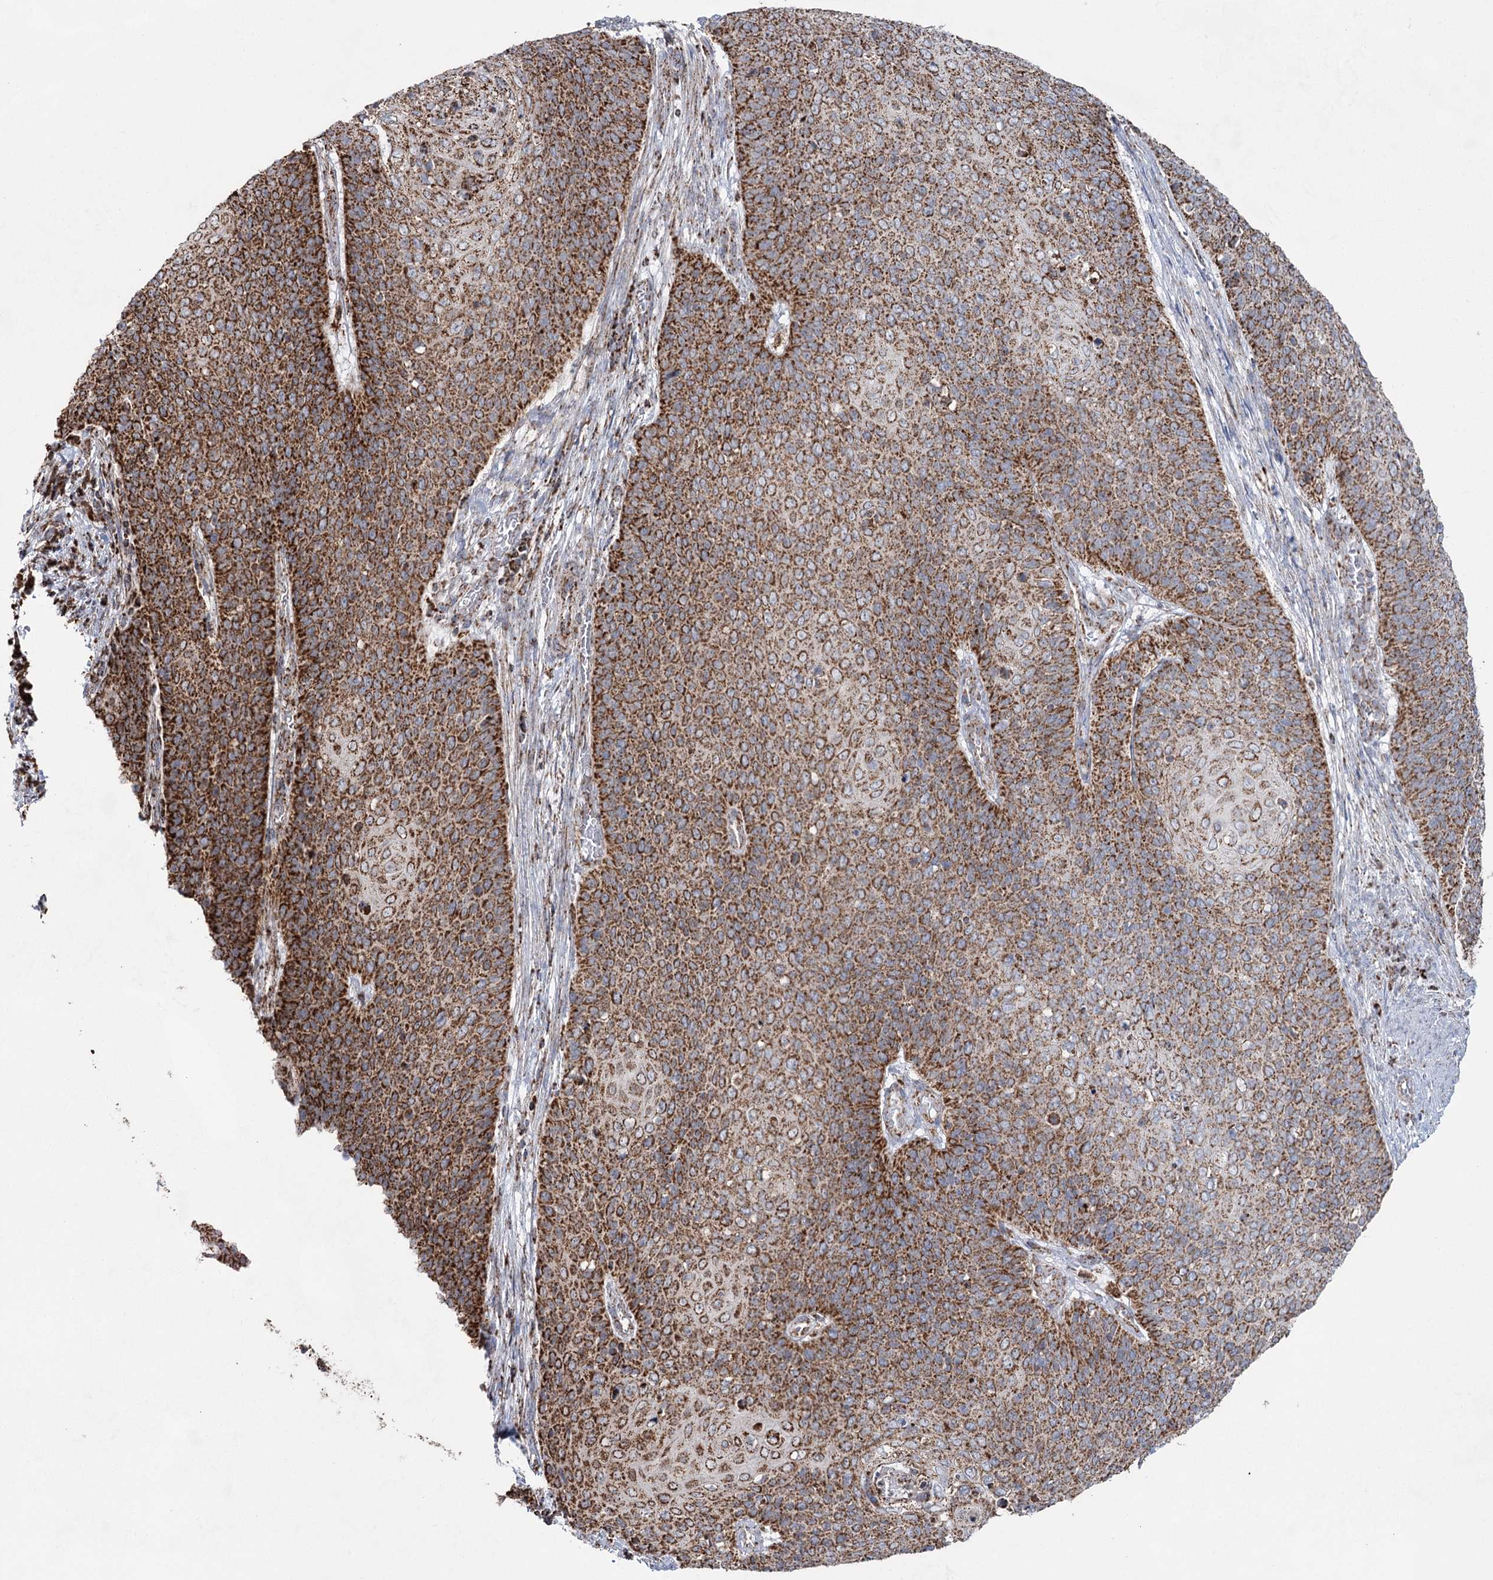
{"staining": {"intensity": "moderate", "quantity": ">75%", "location": "cytoplasmic/membranous"}, "tissue": "cervical cancer", "cell_type": "Tumor cells", "image_type": "cancer", "snomed": [{"axis": "morphology", "description": "Squamous cell carcinoma, NOS"}, {"axis": "topography", "description": "Cervix"}], "caption": "Brown immunohistochemical staining in cervical squamous cell carcinoma displays moderate cytoplasmic/membranous expression in about >75% of tumor cells.", "gene": "CWF19L1", "patient": {"sex": "female", "age": 39}}